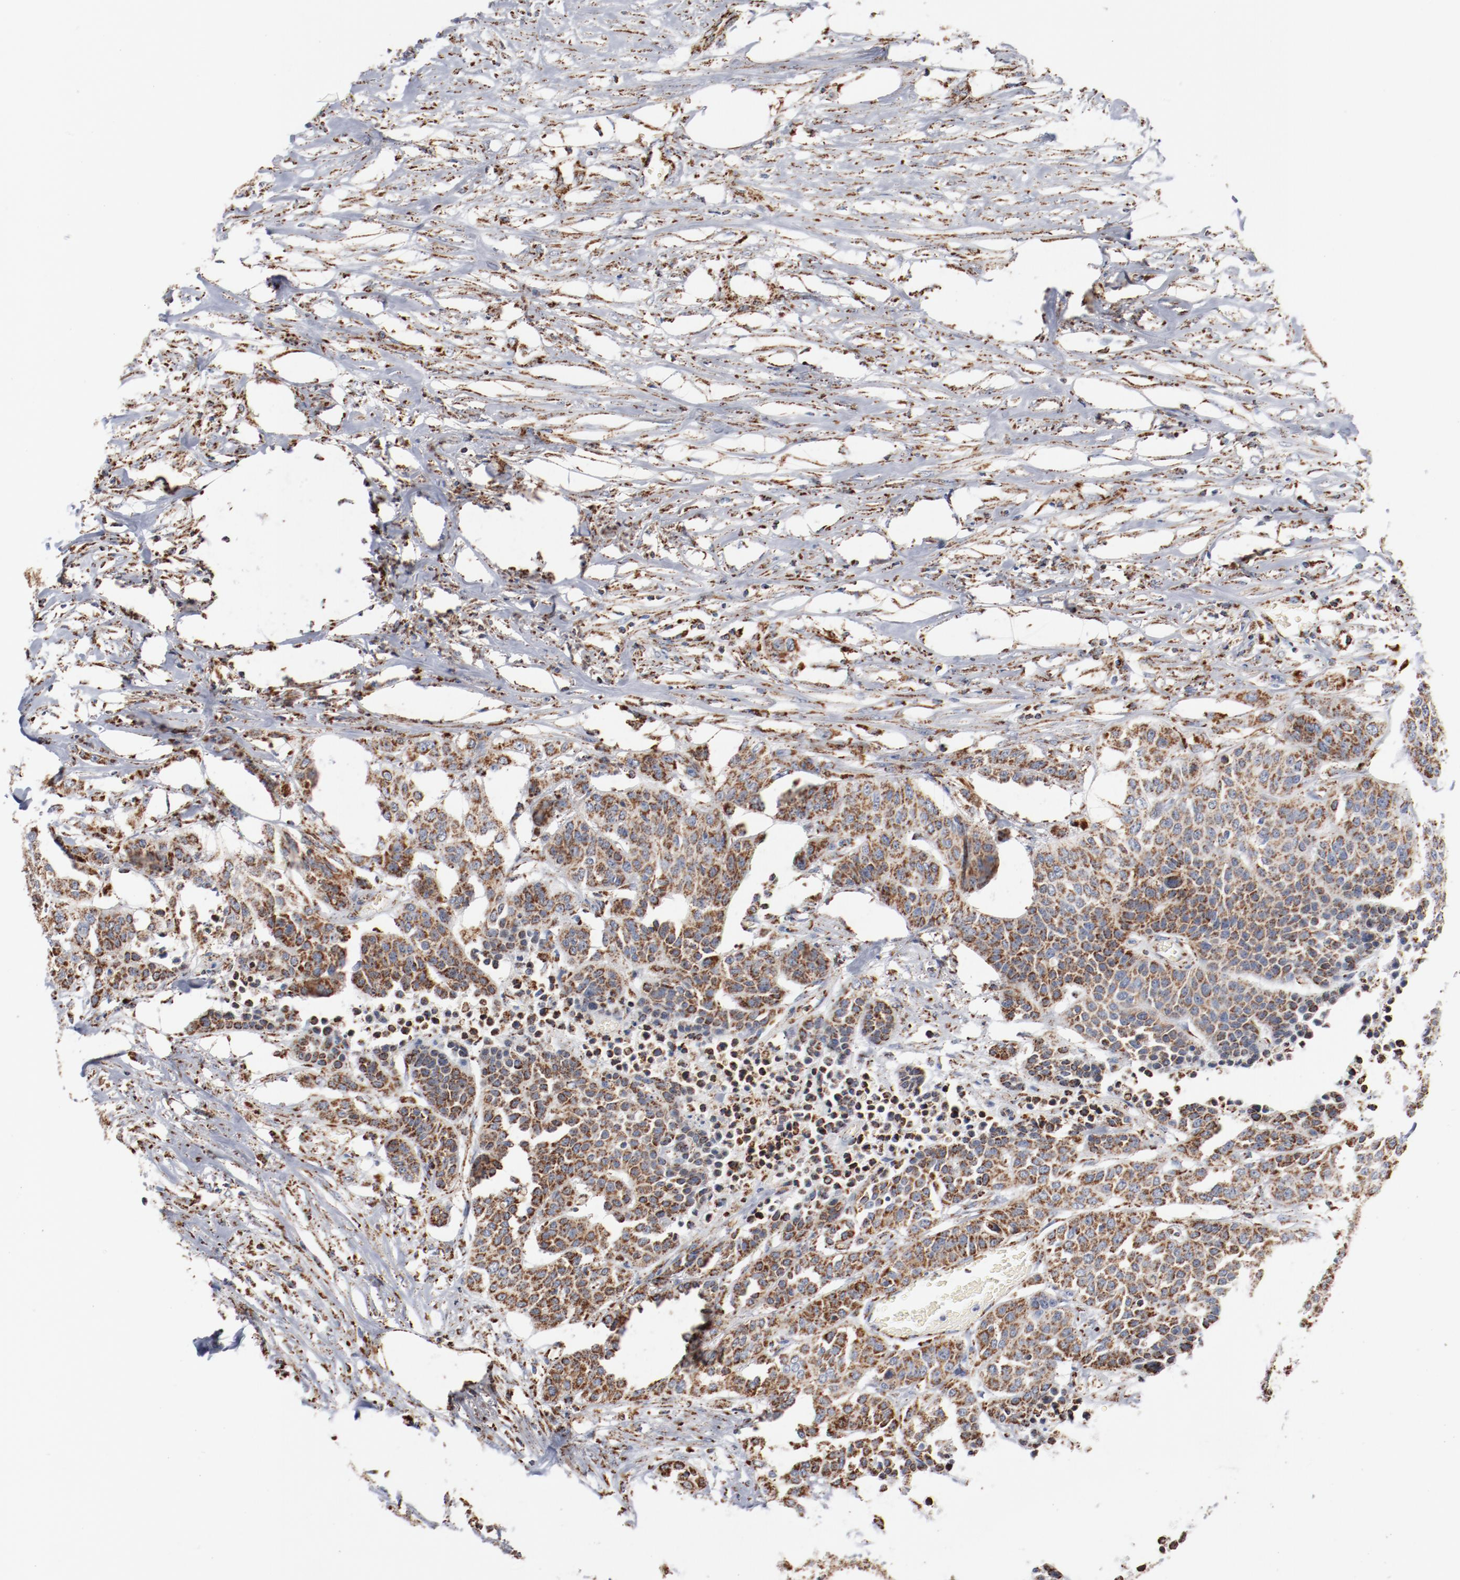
{"staining": {"intensity": "moderate", "quantity": ">75%", "location": "cytoplasmic/membranous"}, "tissue": "urothelial cancer", "cell_type": "Tumor cells", "image_type": "cancer", "snomed": [{"axis": "morphology", "description": "Urothelial carcinoma, High grade"}, {"axis": "topography", "description": "Urinary bladder"}], "caption": "Tumor cells display medium levels of moderate cytoplasmic/membranous positivity in approximately >75% of cells in human high-grade urothelial carcinoma.", "gene": "NDUFS4", "patient": {"sex": "male", "age": 74}}